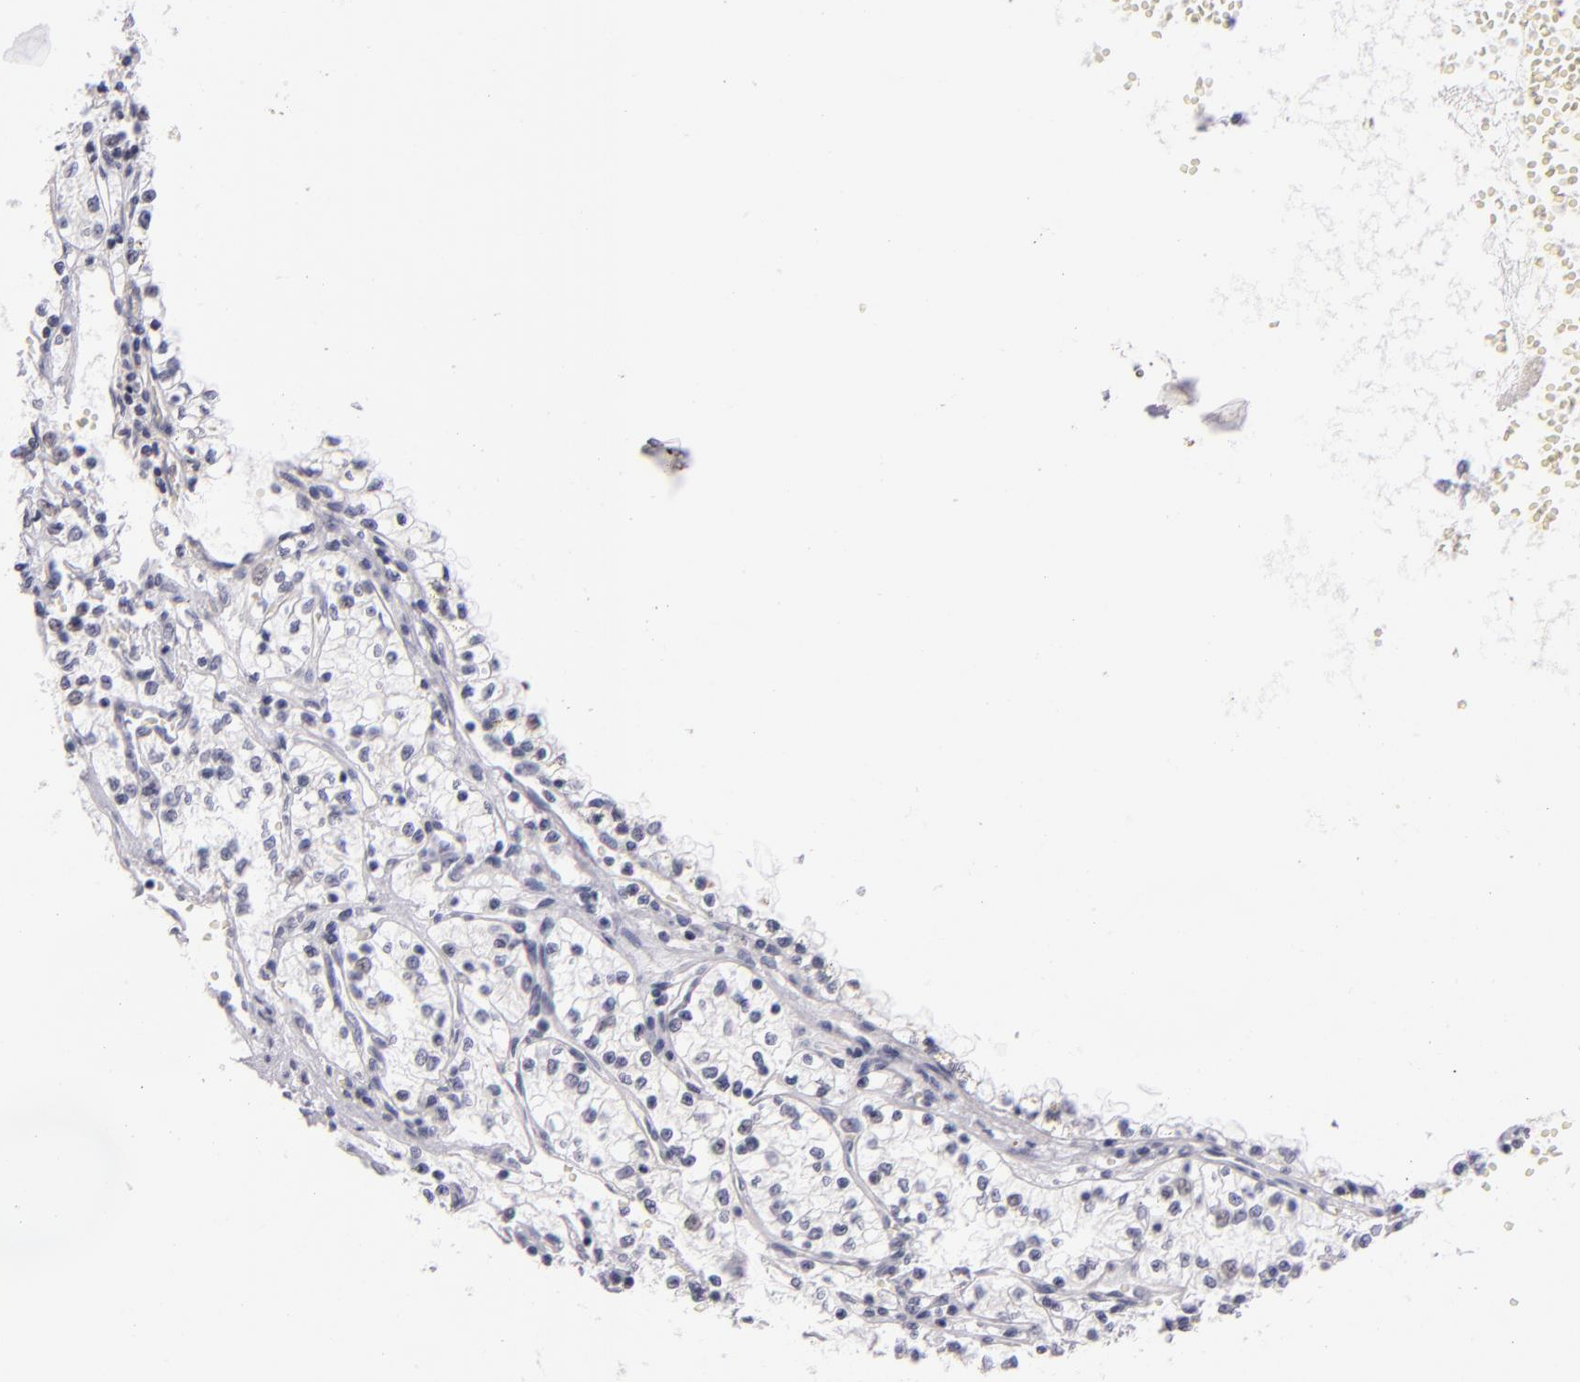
{"staining": {"intensity": "negative", "quantity": "none", "location": "none"}, "tissue": "renal cancer", "cell_type": "Tumor cells", "image_type": "cancer", "snomed": [{"axis": "morphology", "description": "Adenocarcinoma, NOS"}, {"axis": "topography", "description": "Kidney"}], "caption": "Histopathology image shows no protein expression in tumor cells of renal adenocarcinoma tissue.", "gene": "CD40", "patient": {"sex": "male", "age": 61}}